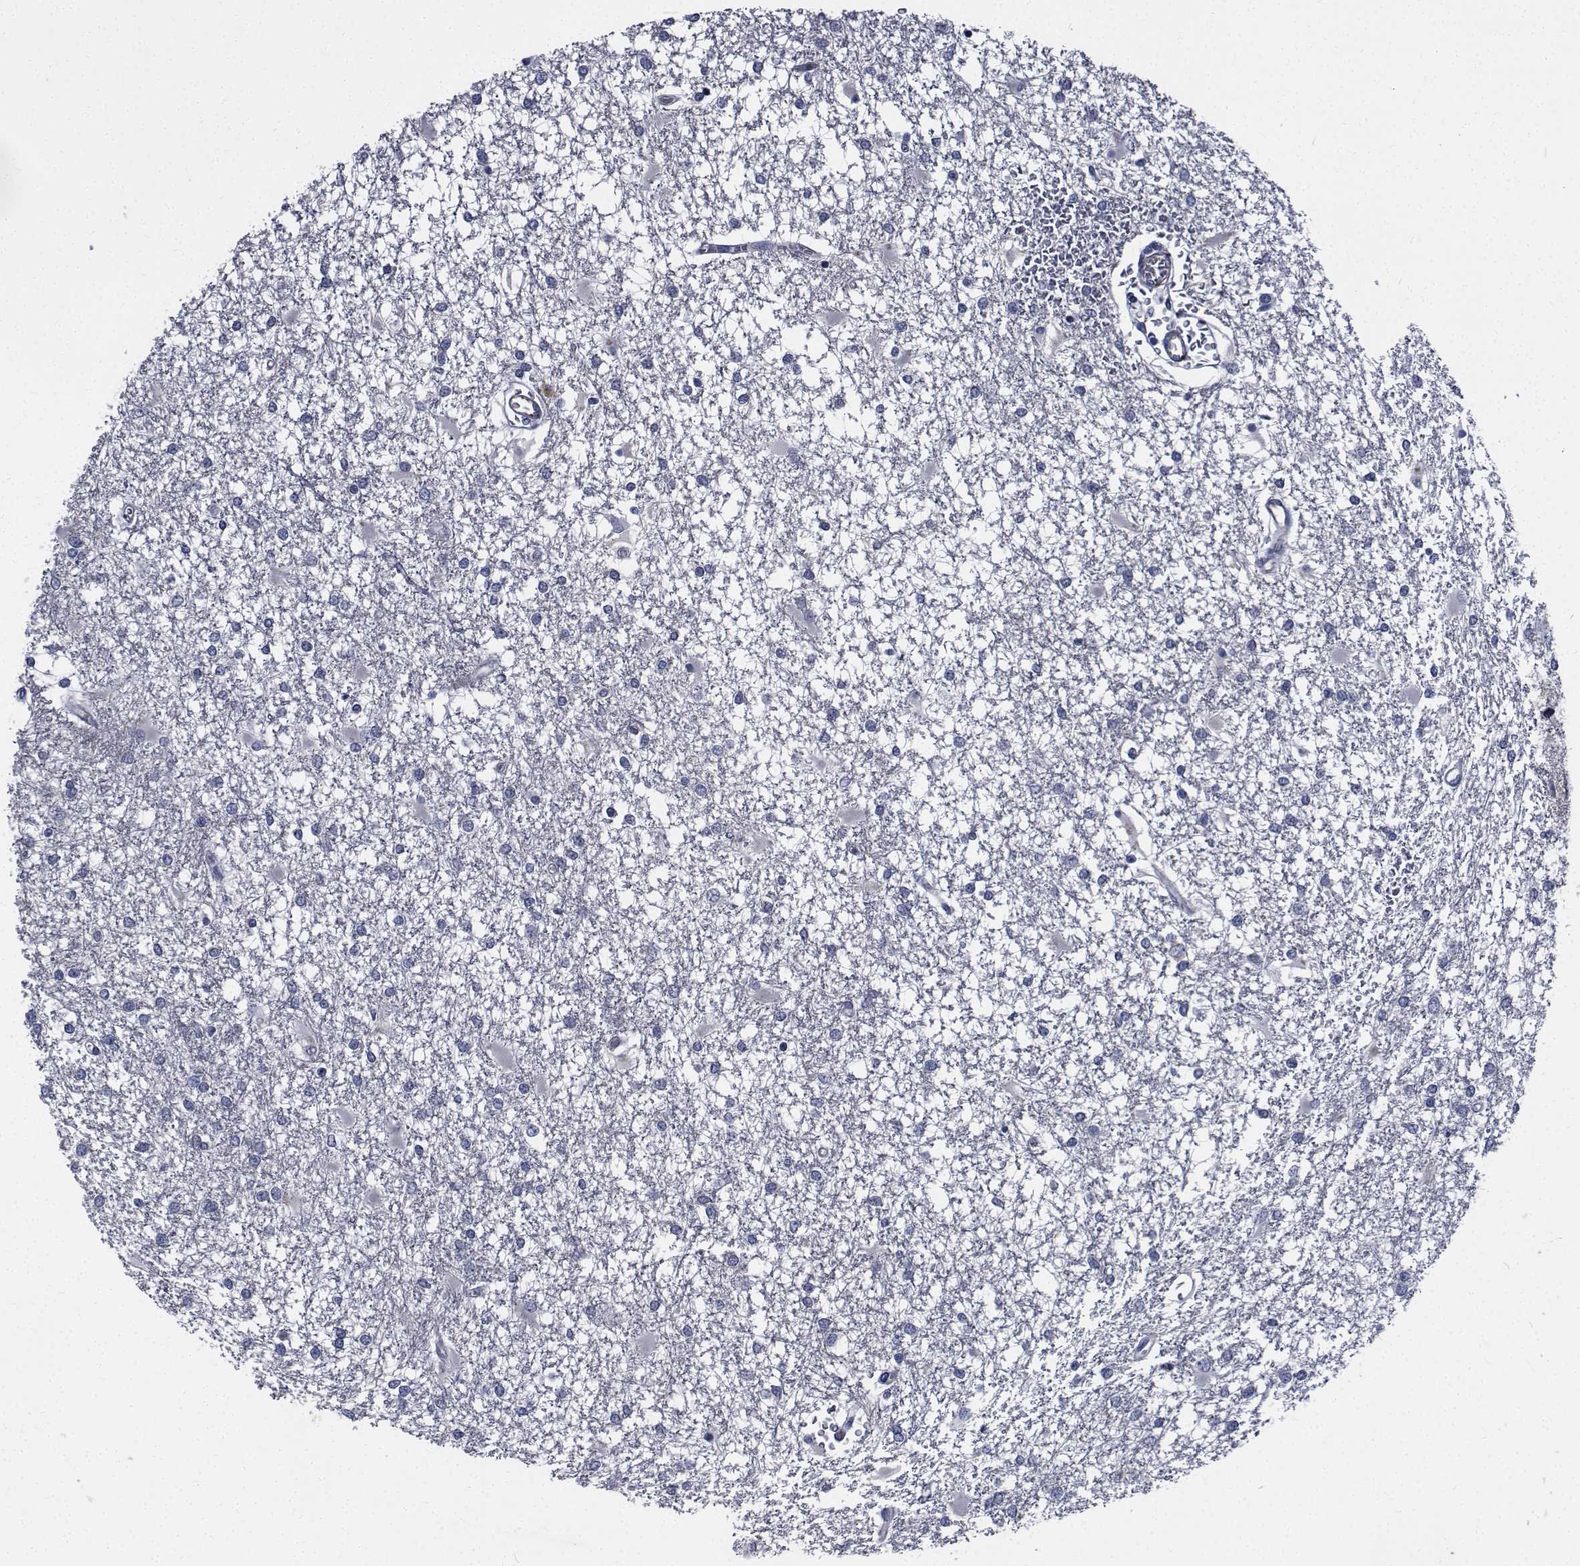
{"staining": {"intensity": "negative", "quantity": "none", "location": "none"}, "tissue": "glioma", "cell_type": "Tumor cells", "image_type": "cancer", "snomed": [{"axis": "morphology", "description": "Glioma, malignant, High grade"}, {"axis": "topography", "description": "Cerebral cortex"}], "caption": "Tumor cells show no significant protein staining in malignant high-grade glioma. (Brightfield microscopy of DAB IHC at high magnification).", "gene": "TTBK1", "patient": {"sex": "male", "age": 79}}